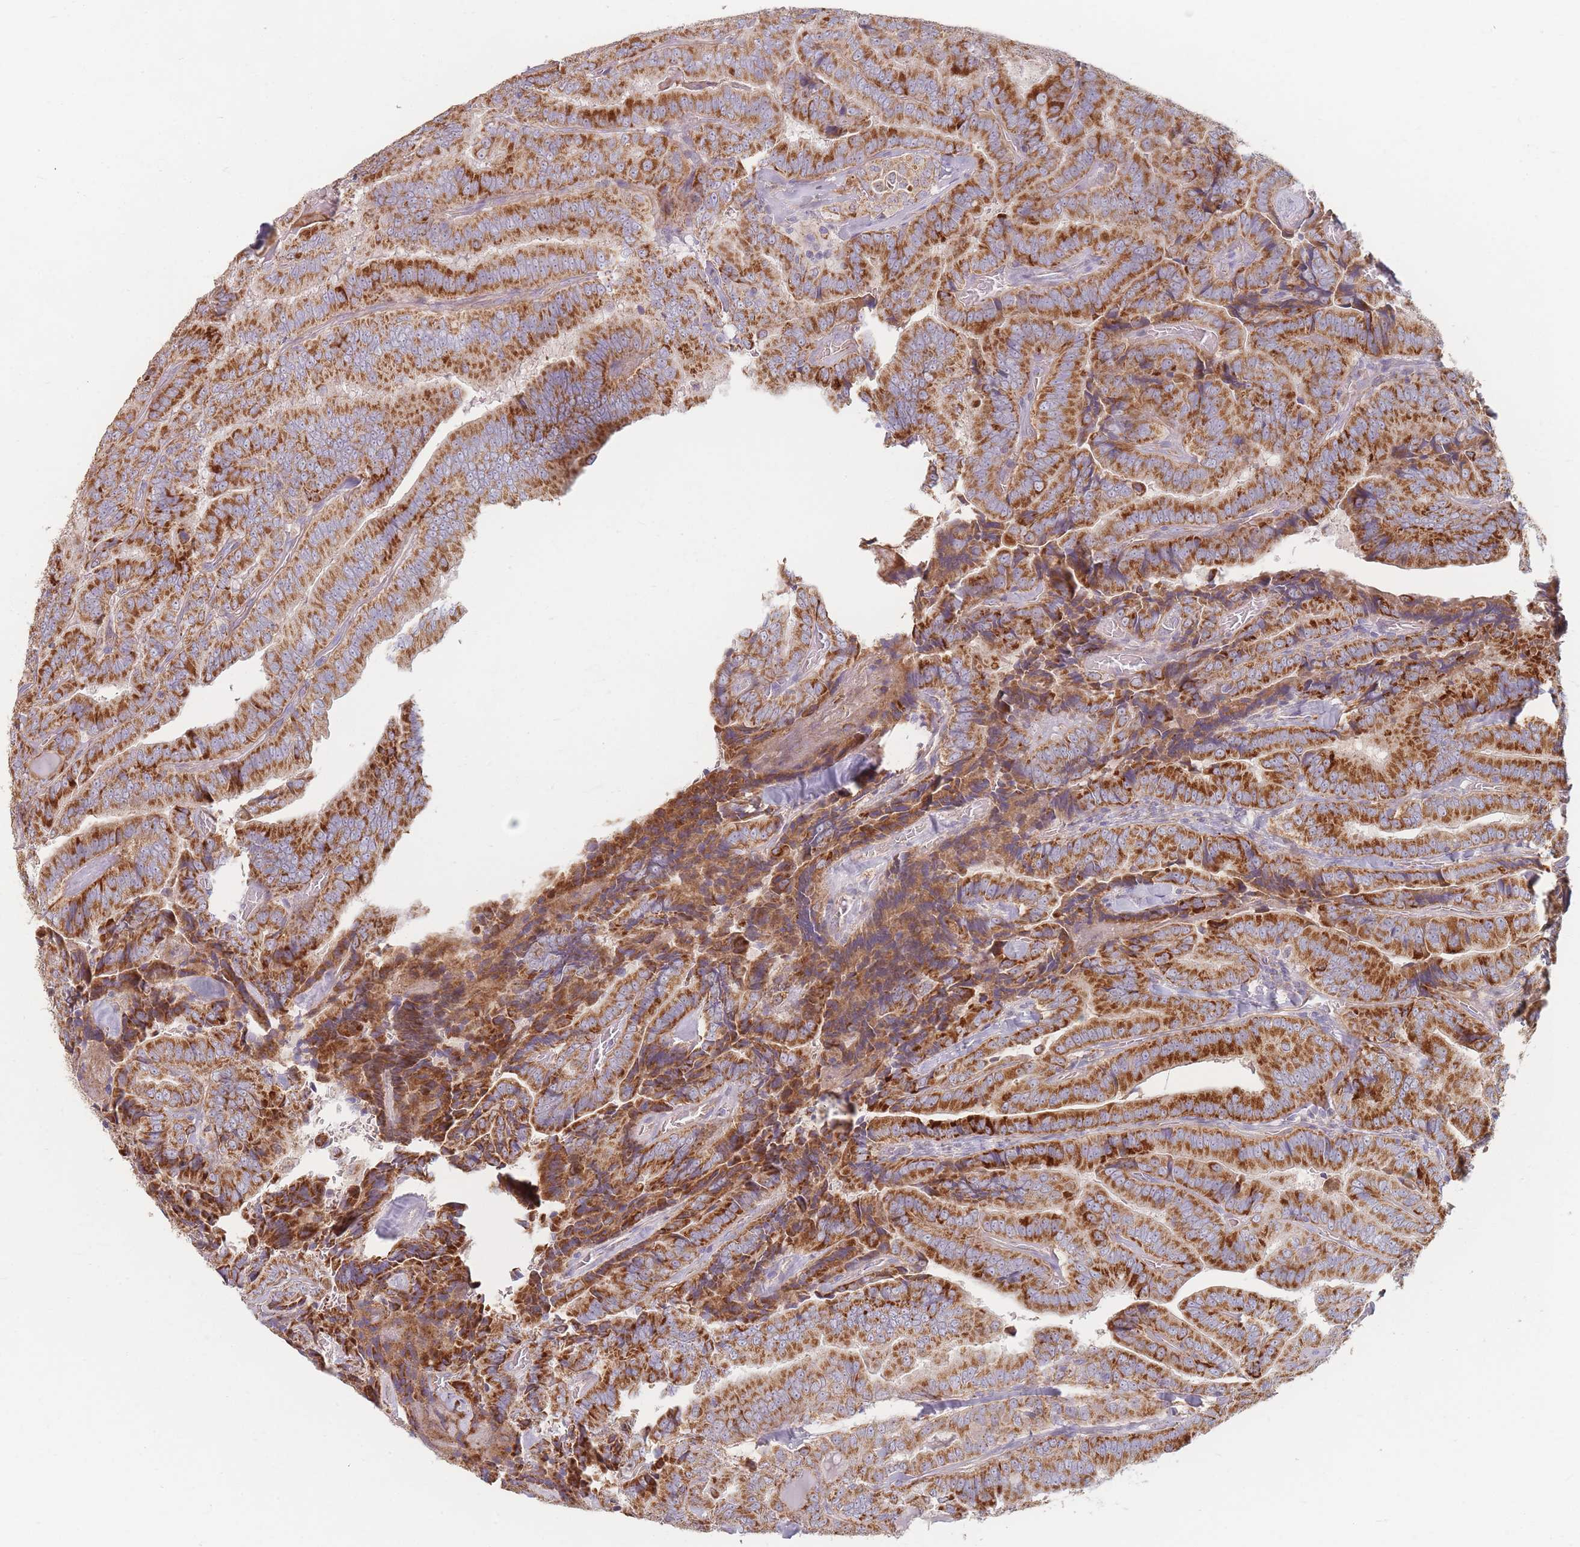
{"staining": {"intensity": "moderate", "quantity": ">75%", "location": "cytoplasmic/membranous"}, "tissue": "thyroid cancer", "cell_type": "Tumor cells", "image_type": "cancer", "snomed": [{"axis": "morphology", "description": "Papillary adenocarcinoma, NOS"}, {"axis": "topography", "description": "Thyroid gland"}], "caption": "An image of human thyroid cancer (papillary adenocarcinoma) stained for a protein exhibits moderate cytoplasmic/membranous brown staining in tumor cells.", "gene": "ESRP2", "patient": {"sex": "male", "age": 61}}